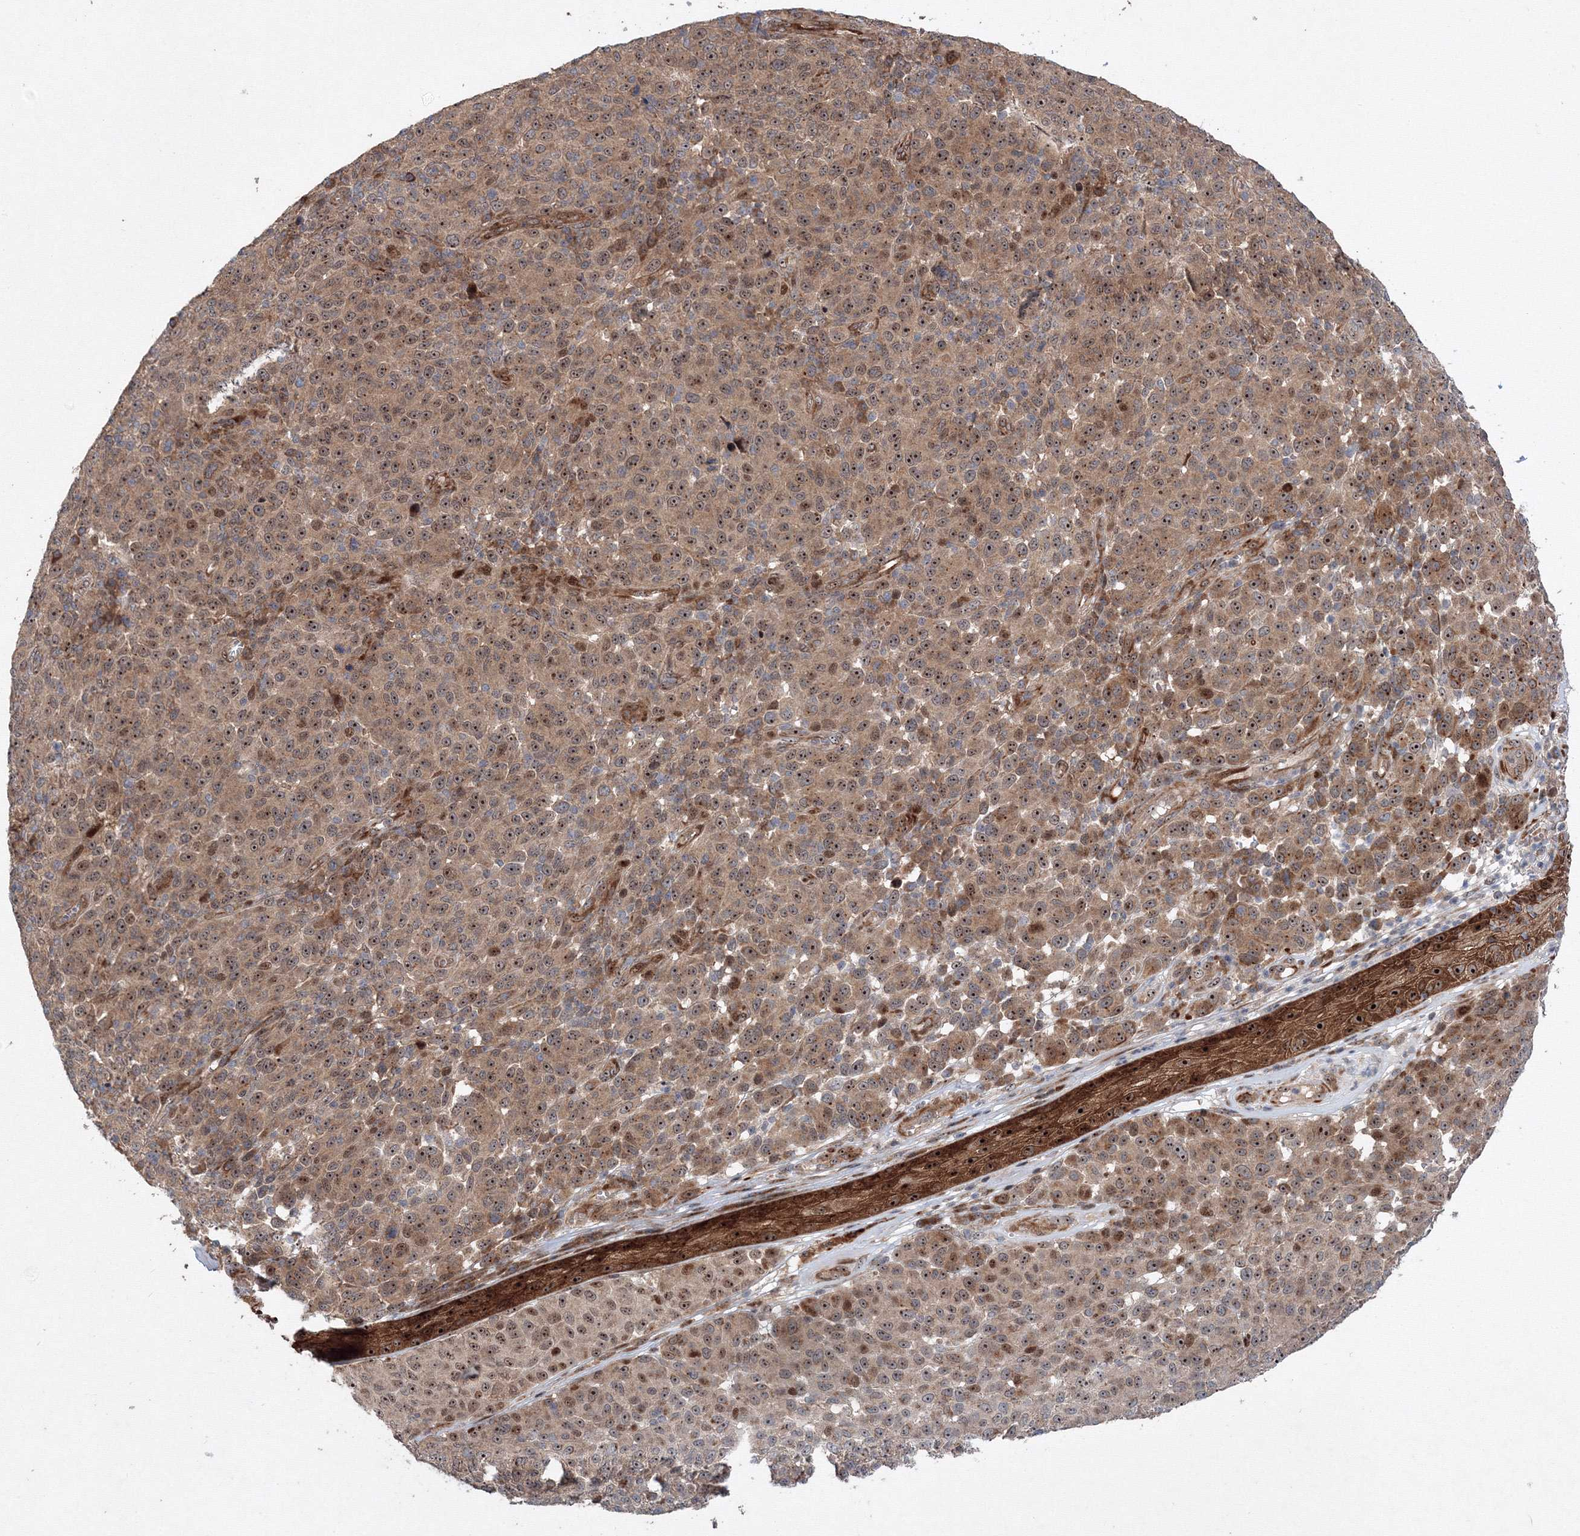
{"staining": {"intensity": "strong", "quantity": ">75%", "location": "cytoplasmic/membranous,nuclear"}, "tissue": "melanoma", "cell_type": "Tumor cells", "image_type": "cancer", "snomed": [{"axis": "morphology", "description": "Malignant melanoma, NOS"}, {"axis": "topography", "description": "Skin"}], "caption": "Malignant melanoma was stained to show a protein in brown. There is high levels of strong cytoplasmic/membranous and nuclear staining in approximately >75% of tumor cells.", "gene": "ANKAR", "patient": {"sex": "male", "age": 49}}